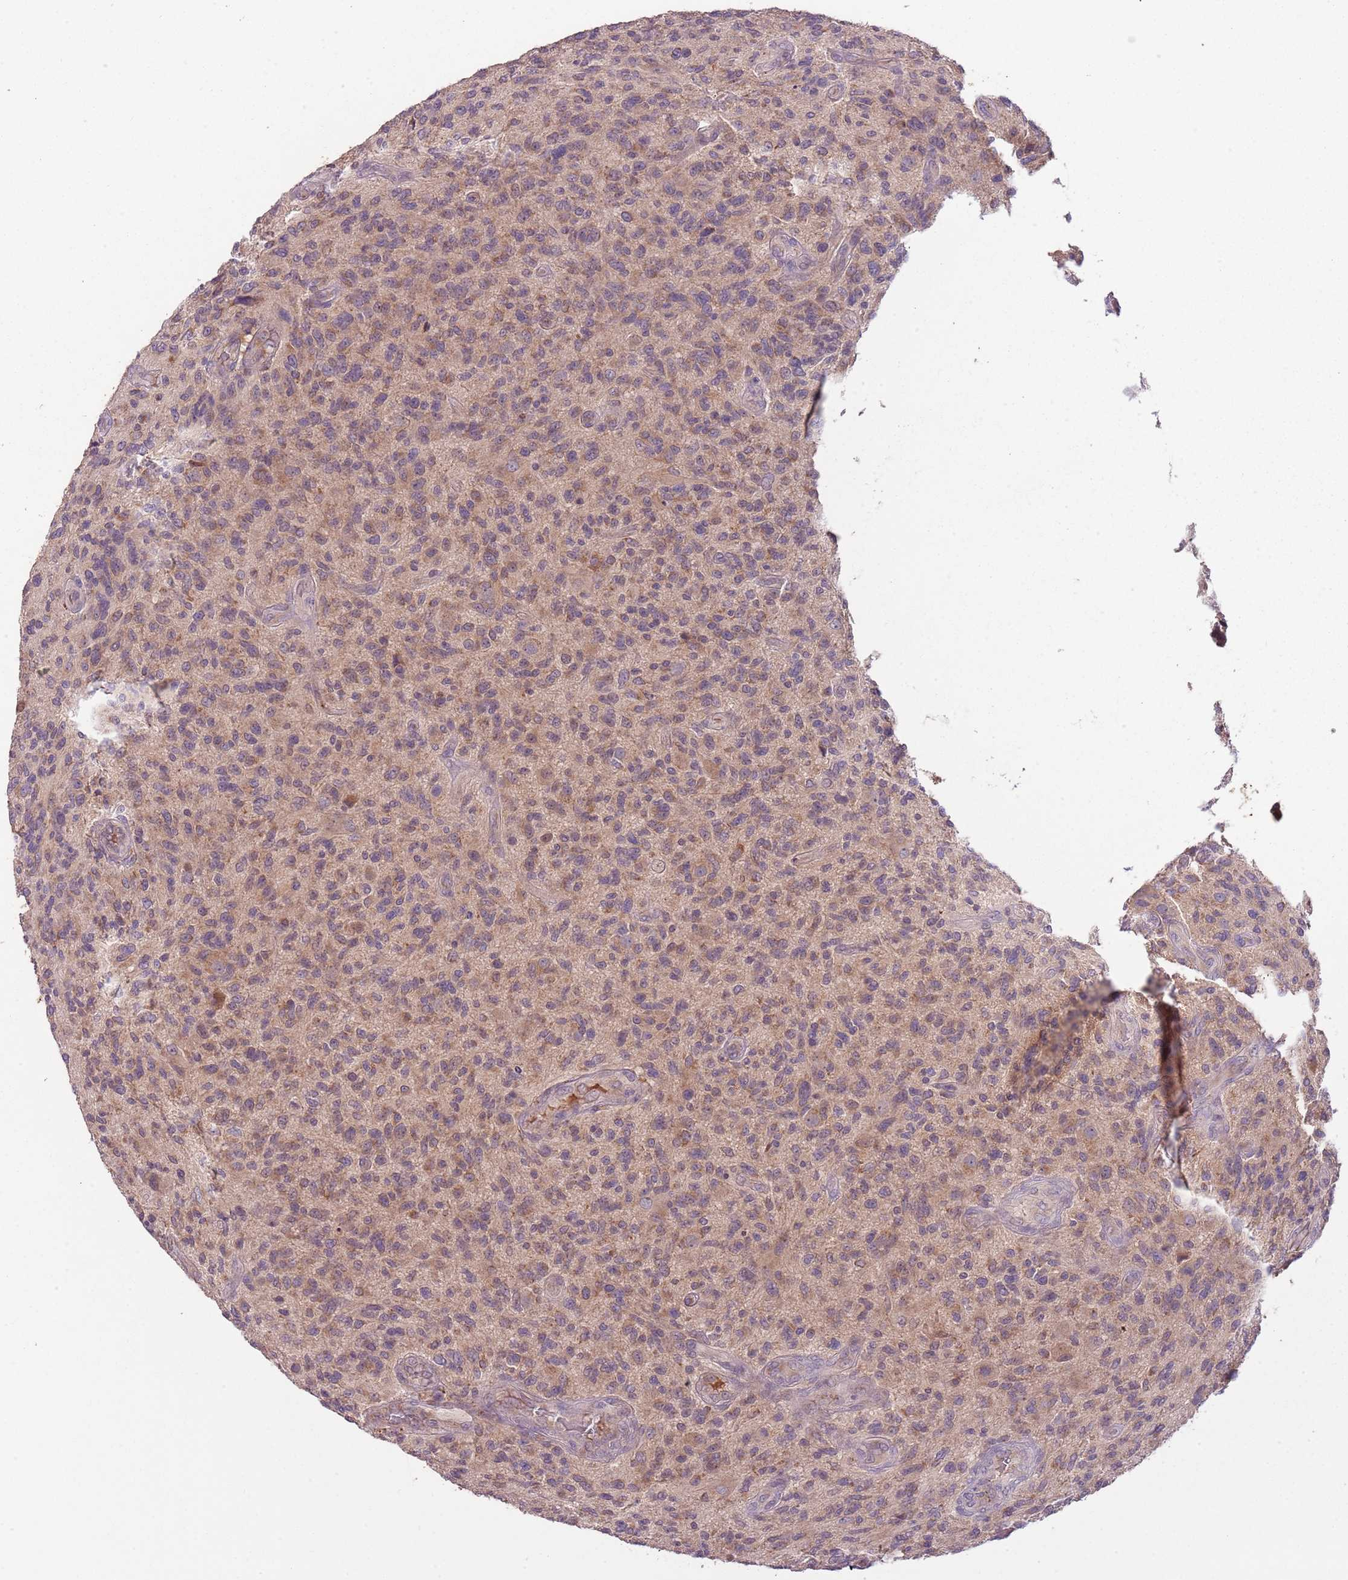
{"staining": {"intensity": "moderate", "quantity": "25%-75%", "location": "cytoplasmic/membranous"}, "tissue": "glioma", "cell_type": "Tumor cells", "image_type": "cancer", "snomed": [{"axis": "morphology", "description": "Glioma, malignant, High grade"}, {"axis": "topography", "description": "Brain"}], "caption": "The image shows immunohistochemical staining of glioma. There is moderate cytoplasmic/membranous expression is seen in about 25%-75% of tumor cells.", "gene": "FECH", "patient": {"sex": "male", "age": 47}}